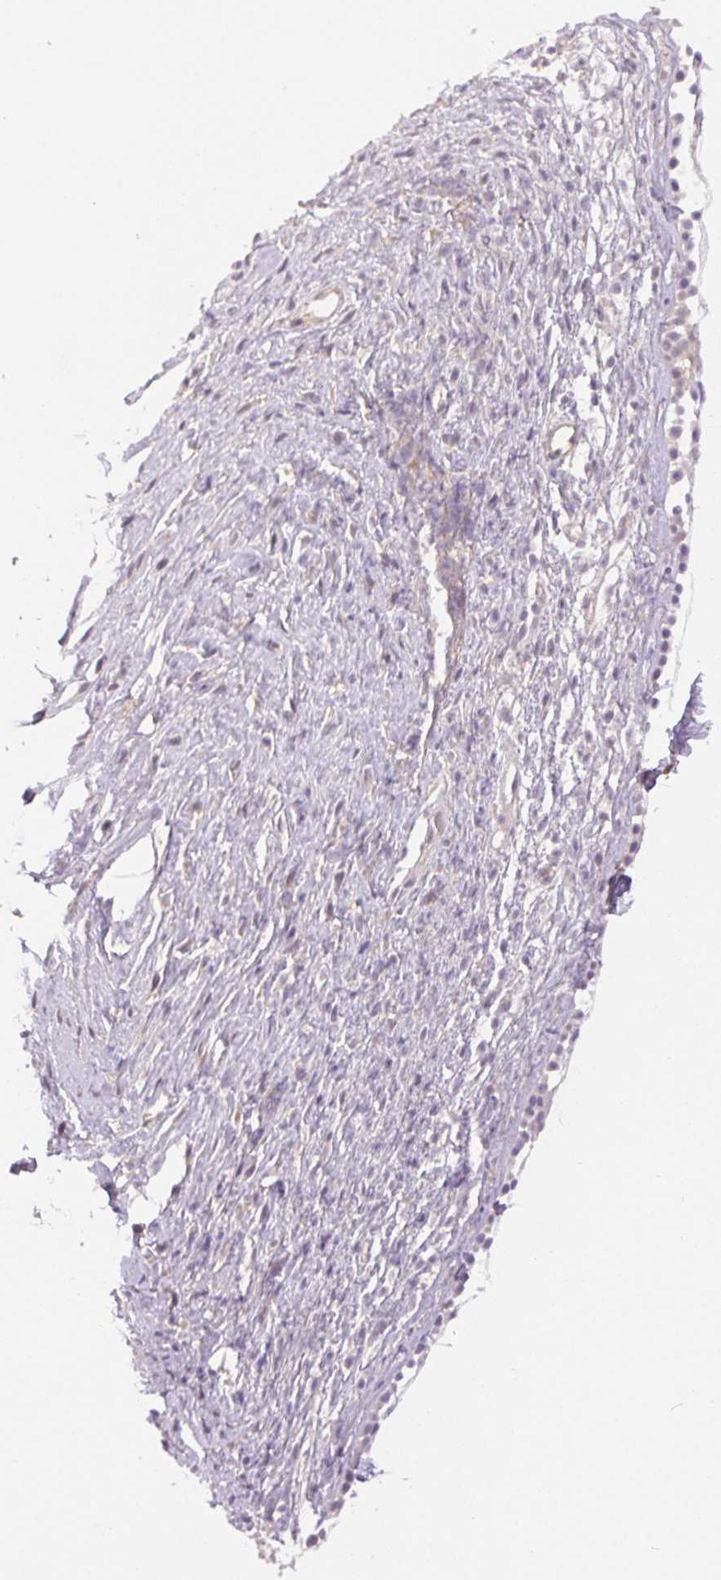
{"staining": {"intensity": "negative", "quantity": "none", "location": "none"}, "tissue": "nasopharynx", "cell_type": "Respiratory epithelial cells", "image_type": "normal", "snomed": [{"axis": "morphology", "description": "Normal tissue, NOS"}, {"axis": "topography", "description": "Nasopharynx"}], "caption": "Respiratory epithelial cells are negative for protein expression in normal human nasopharynx. The staining was performed using DAB (3,3'-diaminobenzidine) to visualize the protein expression in brown, while the nuclei were stained in blue with hematoxylin (Magnification: 20x).", "gene": "GDI1", "patient": {"sex": "male", "age": 24}}